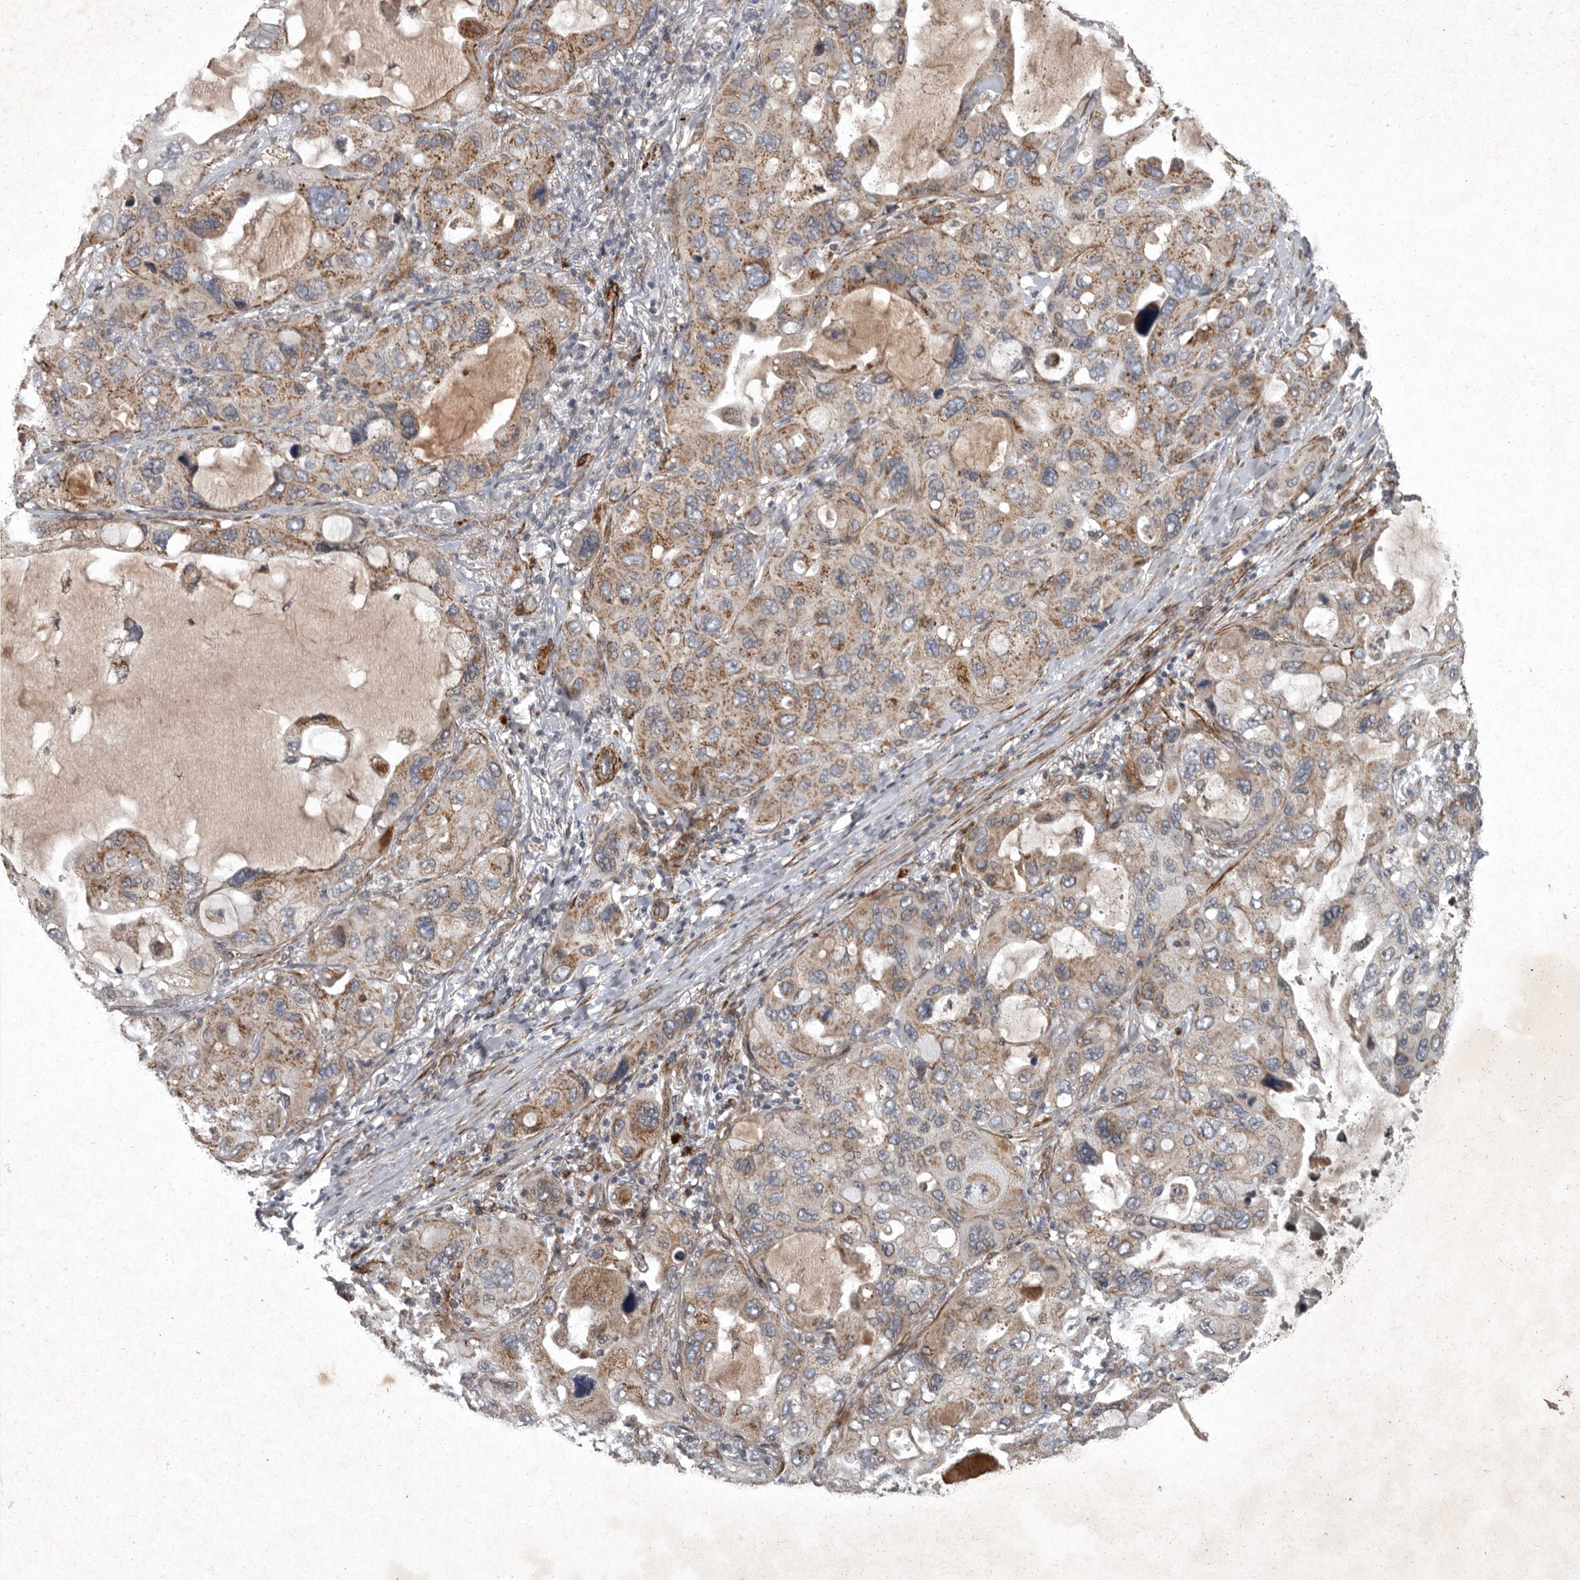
{"staining": {"intensity": "weak", "quantity": ">75%", "location": "cytoplasmic/membranous"}, "tissue": "lung cancer", "cell_type": "Tumor cells", "image_type": "cancer", "snomed": [{"axis": "morphology", "description": "Squamous cell carcinoma, NOS"}, {"axis": "topography", "description": "Lung"}], "caption": "Immunohistochemical staining of lung cancer reveals low levels of weak cytoplasmic/membranous expression in approximately >75% of tumor cells. (Stains: DAB (3,3'-diaminobenzidine) in brown, nuclei in blue, Microscopy: brightfield microscopy at high magnification).", "gene": "MRPS15", "patient": {"sex": "female", "age": 73}}